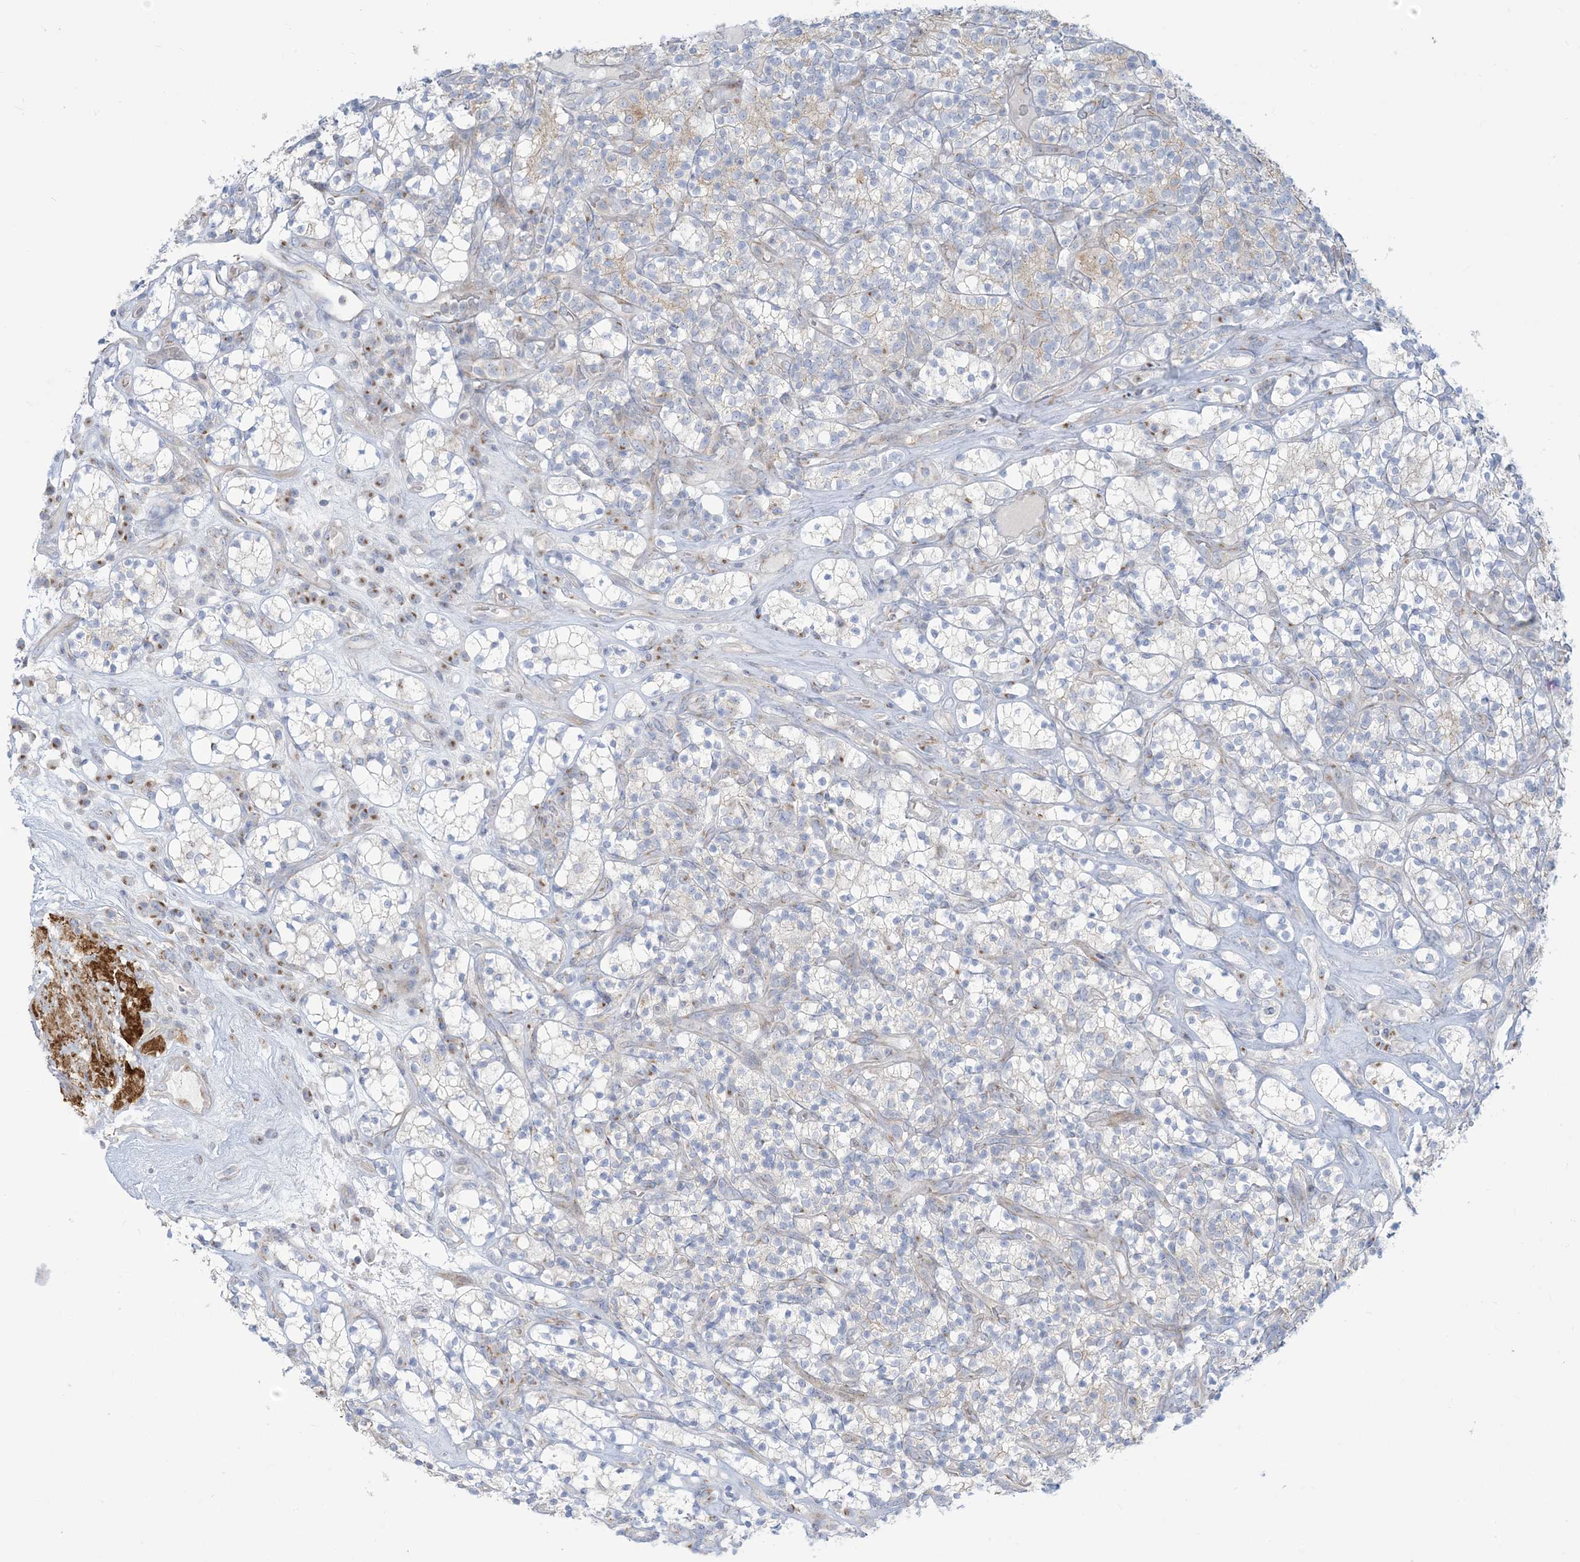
{"staining": {"intensity": "moderate", "quantity": "<25%", "location": "cytoplasmic/membranous"}, "tissue": "renal cancer", "cell_type": "Tumor cells", "image_type": "cancer", "snomed": [{"axis": "morphology", "description": "Adenocarcinoma, NOS"}, {"axis": "topography", "description": "Kidney"}], "caption": "Immunohistochemistry (DAB) staining of human renal adenocarcinoma shows moderate cytoplasmic/membranous protein expression in about <25% of tumor cells. Using DAB (3,3'-diaminobenzidine) (brown) and hematoxylin (blue) stains, captured at high magnification using brightfield microscopy.", "gene": "AFTPH", "patient": {"sex": "male", "age": 77}}